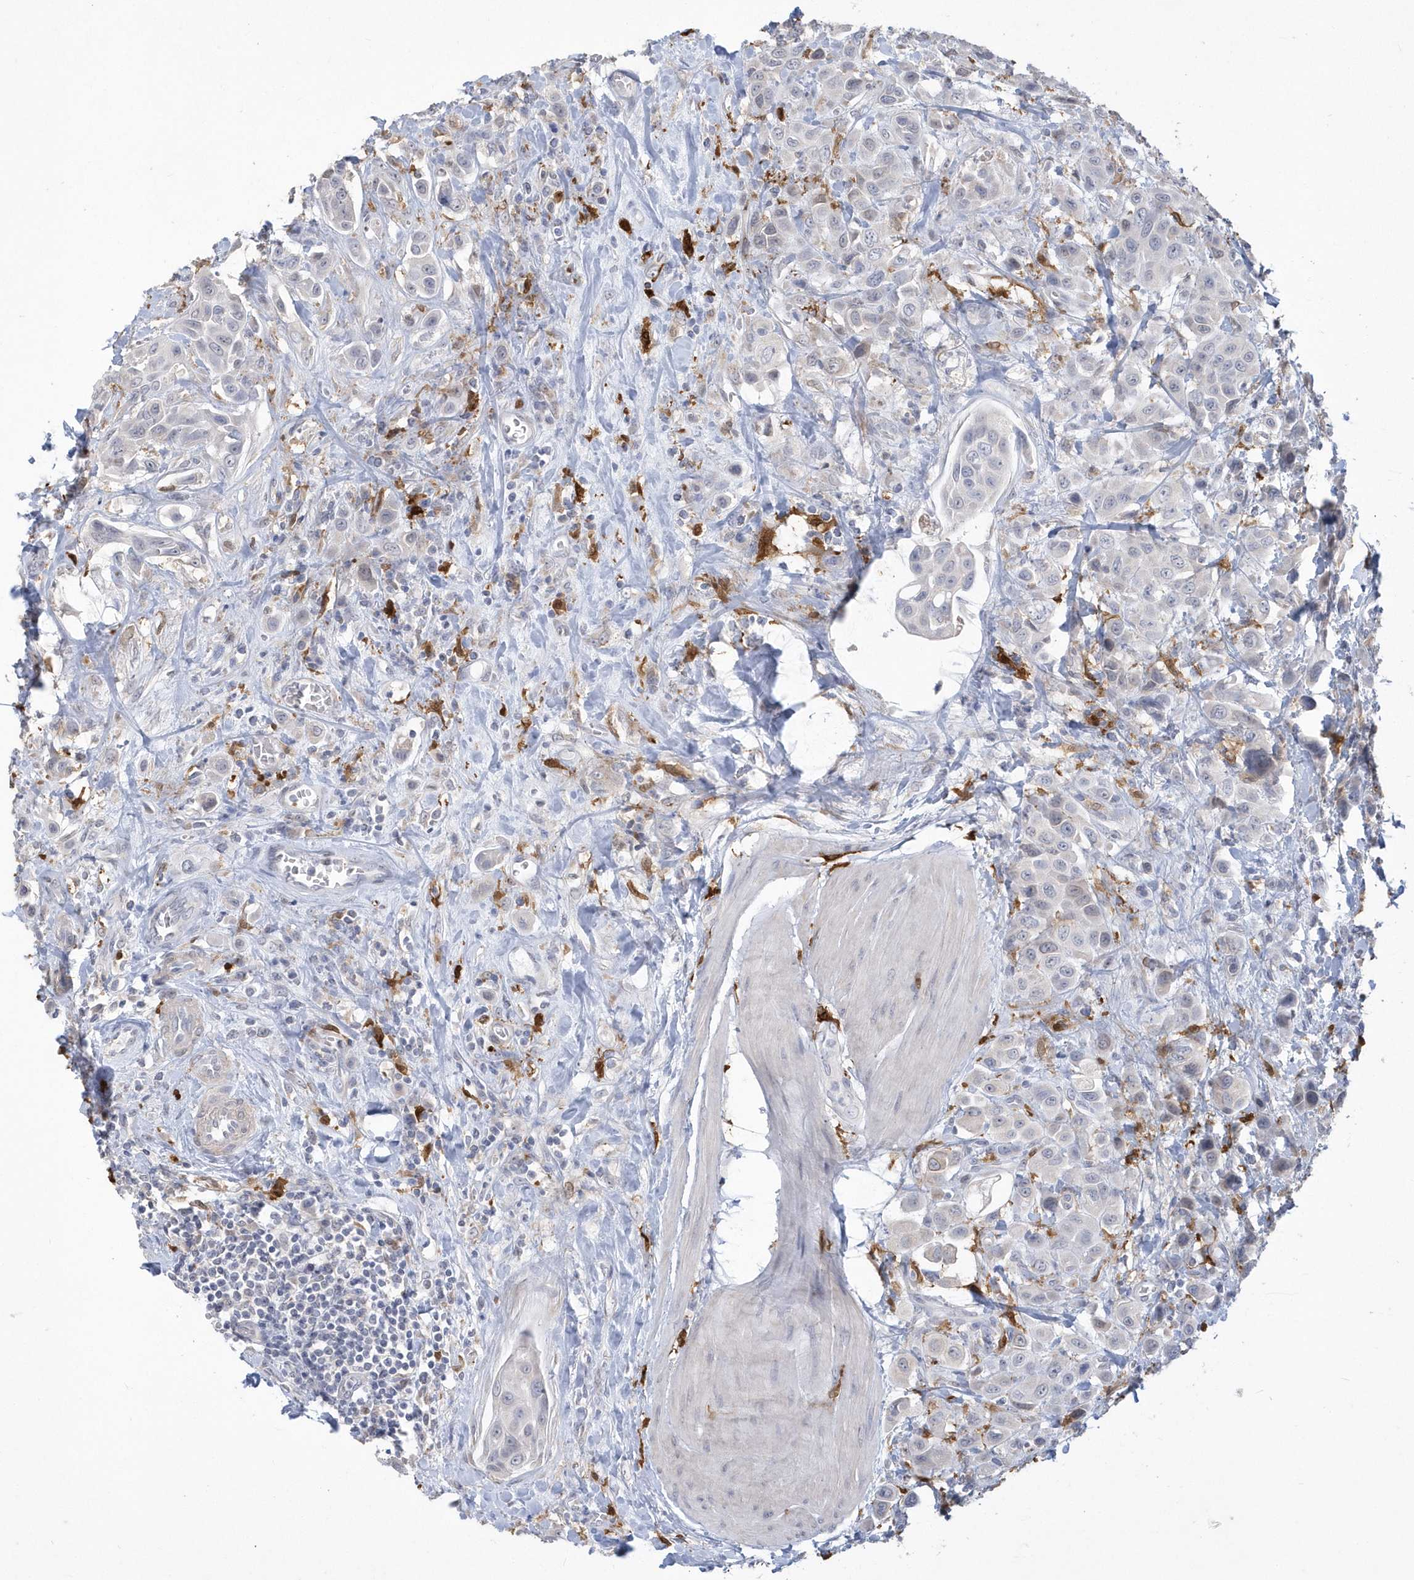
{"staining": {"intensity": "negative", "quantity": "none", "location": "none"}, "tissue": "urothelial cancer", "cell_type": "Tumor cells", "image_type": "cancer", "snomed": [{"axis": "morphology", "description": "Urothelial carcinoma, High grade"}, {"axis": "topography", "description": "Urinary bladder"}], "caption": "Human urothelial carcinoma (high-grade) stained for a protein using immunohistochemistry (IHC) demonstrates no staining in tumor cells.", "gene": "TSPEAR", "patient": {"sex": "male", "age": 50}}